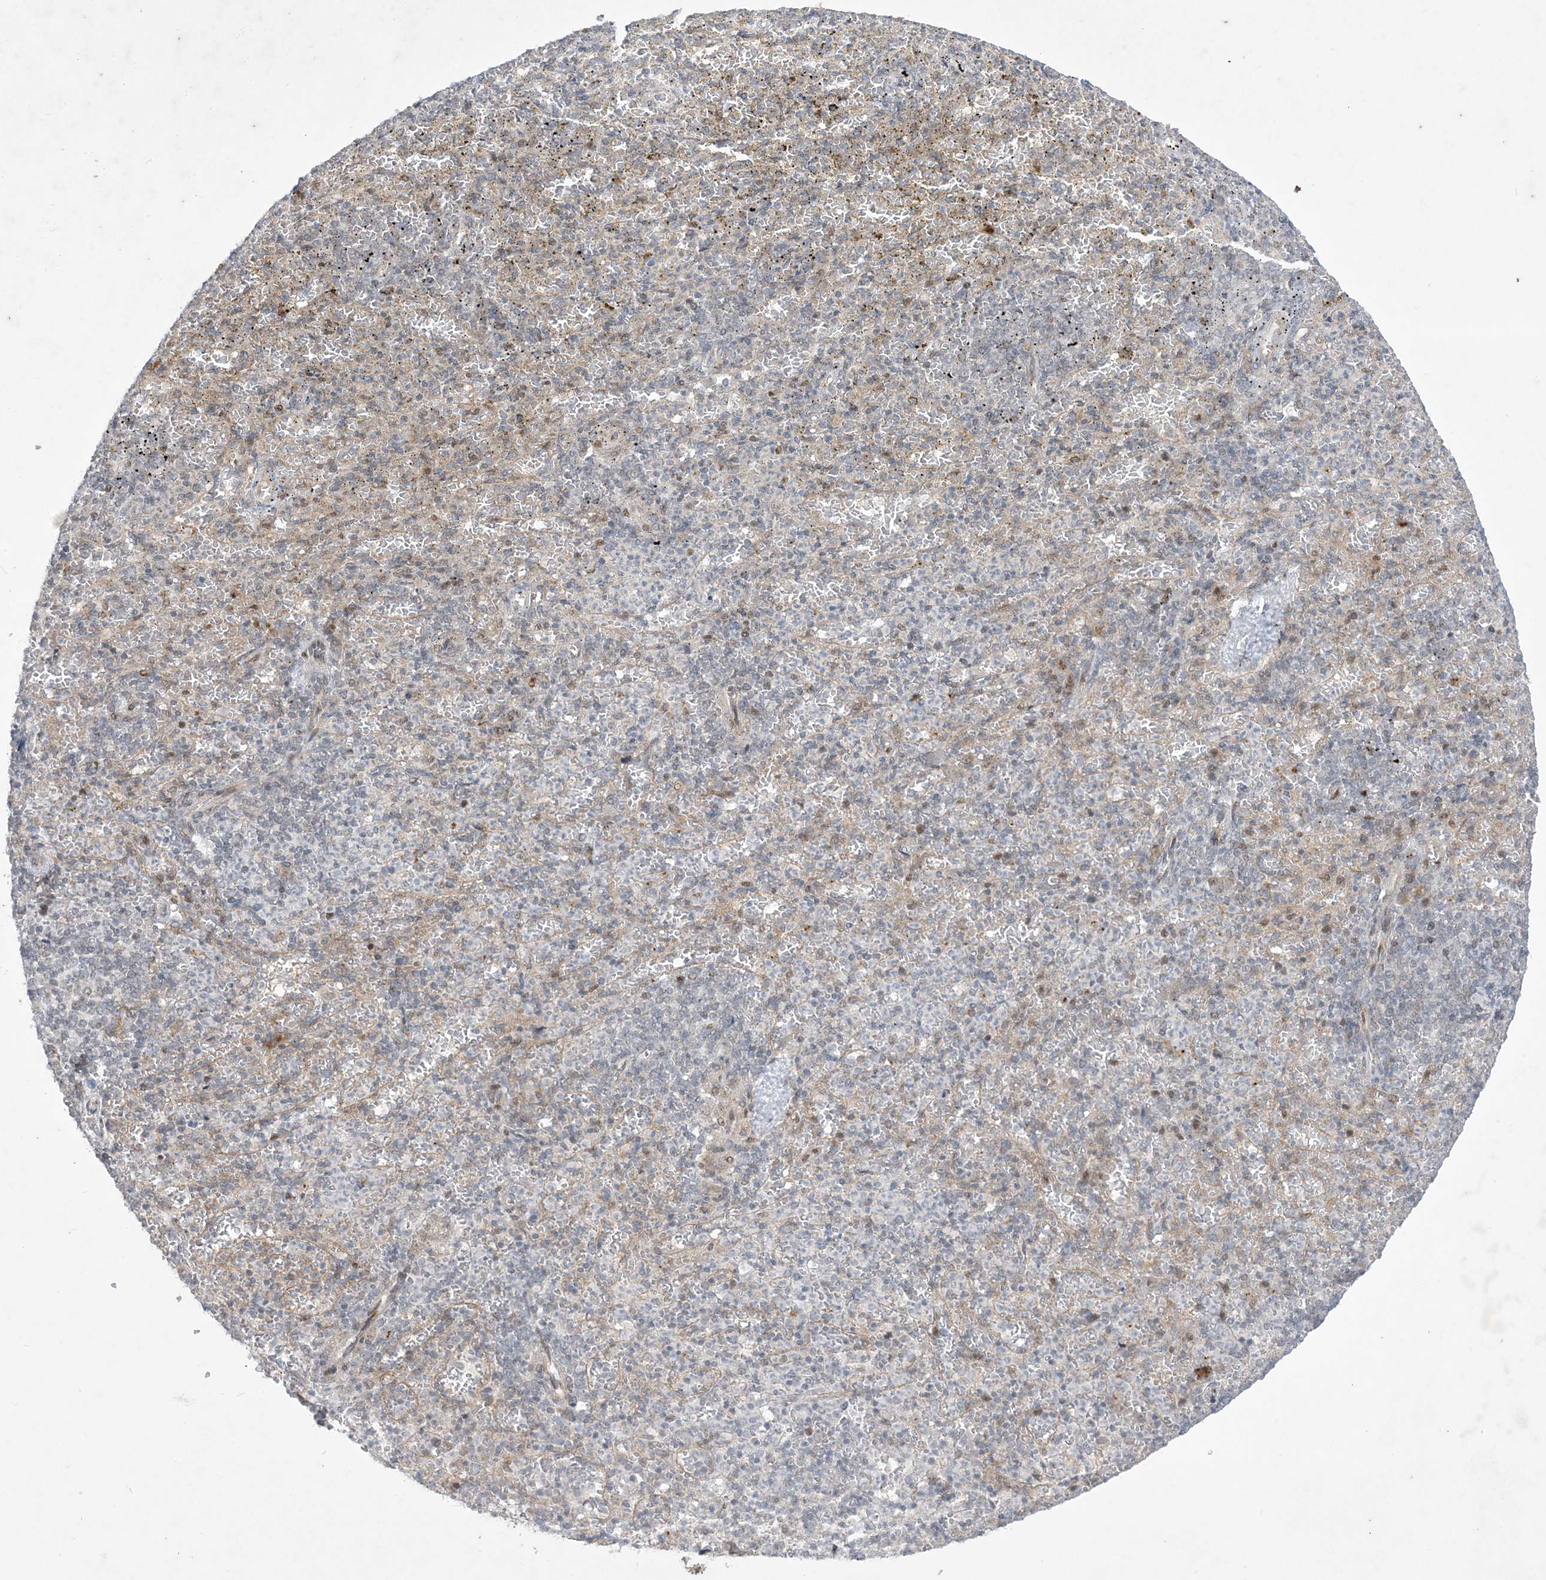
{"staining": {"intensity": "negative", "quantity": "none", "location": "none"}, "tissue": "spleen", "cell_type": "Cells in red pulp", "image_type": "normal", "snomed": [{"axis": "morphology", "description": "Normal tissue, NOS"}, {"axis": "topography", "description": "Spleen"}], "caption": "Immunohistochemistry (IHC) histopathology image of benign spleen: spleen stained with DAB displays no significant protein staining in cells in red pulp. Nuclei are stained in blue.", "gene": "SOGA3", "patient": {"sex": "female", "age": 74}}